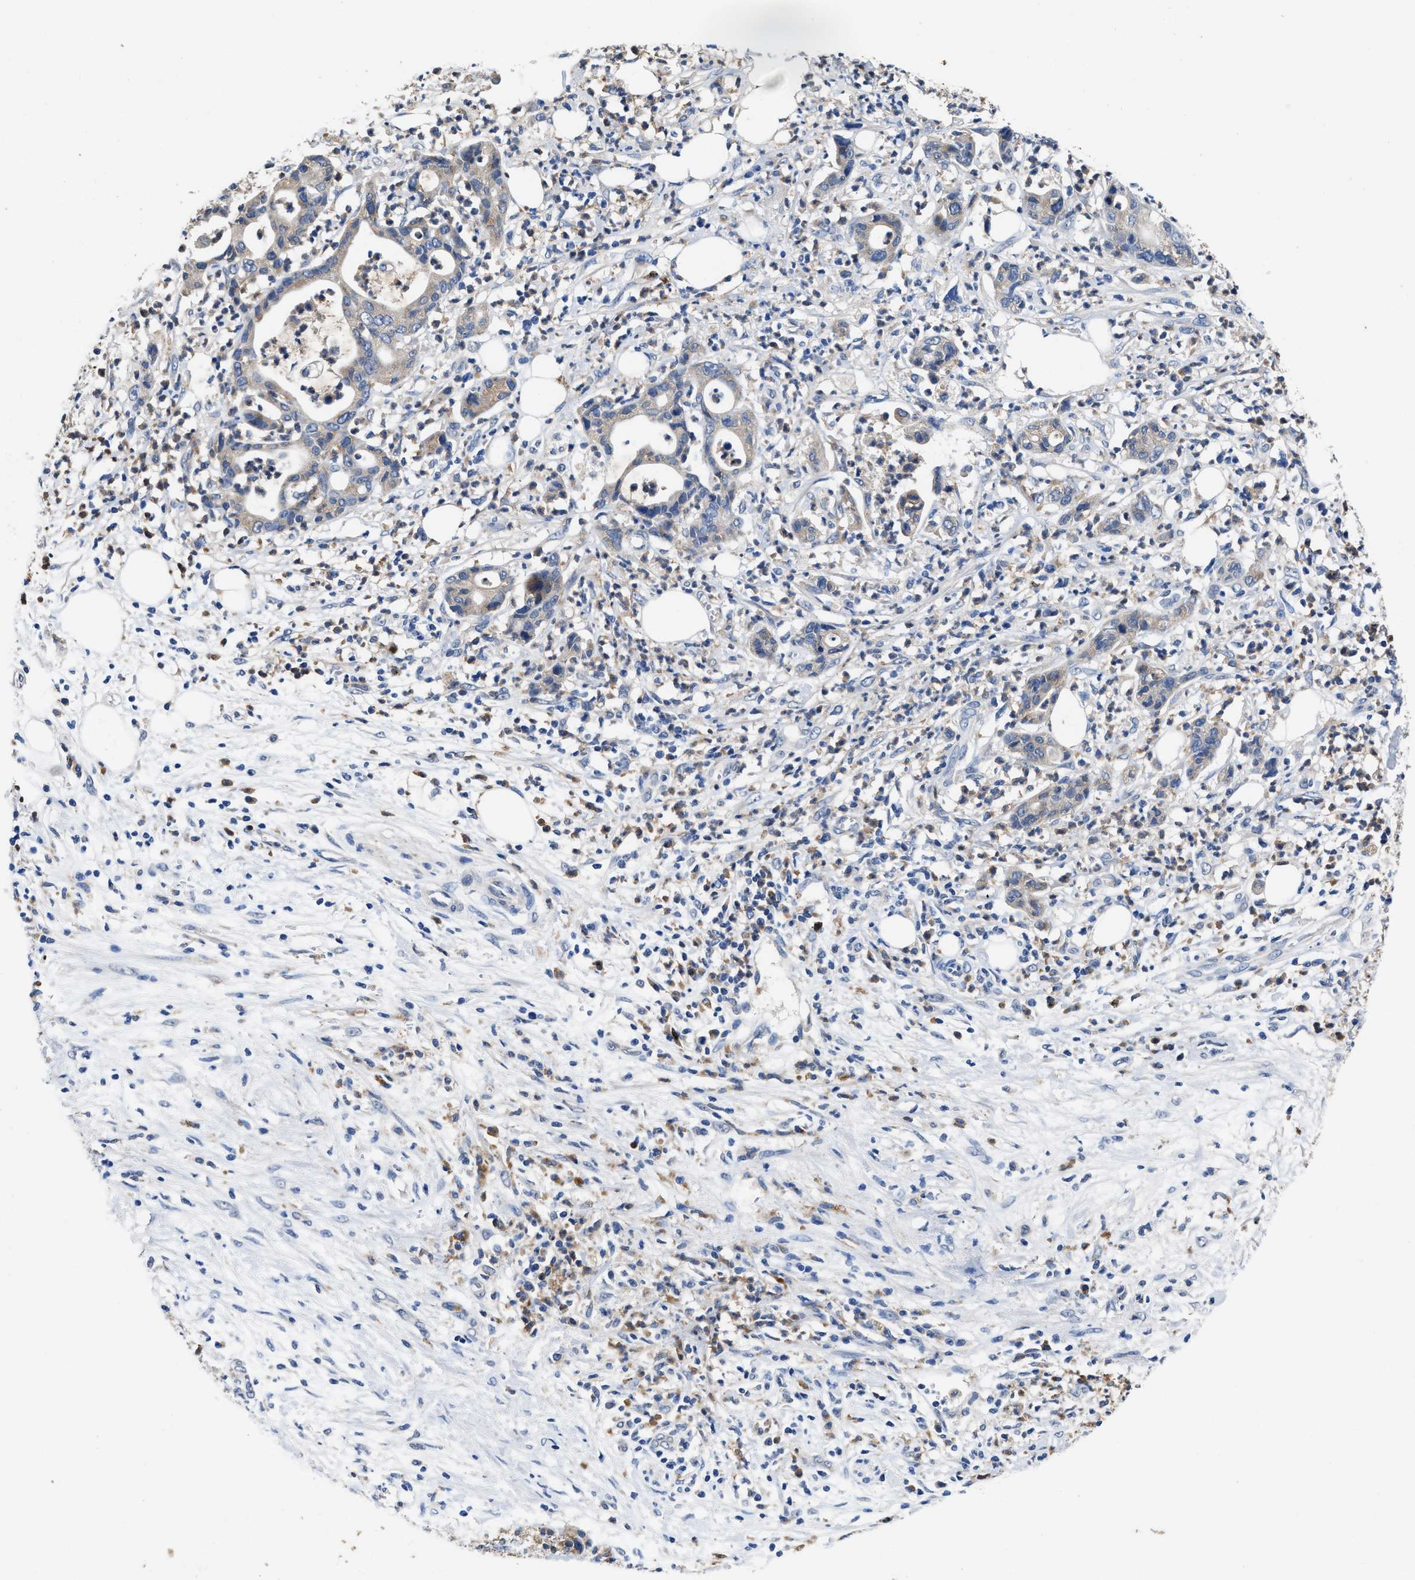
{"staining": {"intensity": "strong", "quantity": "25%-75%", "location": "cytoplasmic/membranous"}, "tissue": "pancreatic cancer", "cell_type": "Tumor cells", "image_type": "cancer", "snomed": [{"axis": "morphology", "description": "Adenocarcinoma, NOS"}, {"axis": "topography", "description": "Pancreas"}], "caption": "Adenocarcinoma (pancreatic) stained with DAB immunohistochemistry shows high levels of strong cytoplasmic/membranous positivity in approximately 25%-75% of tumor cells.", "gene": "UBR4", "patient": {"sex": "male", "age": 69}}